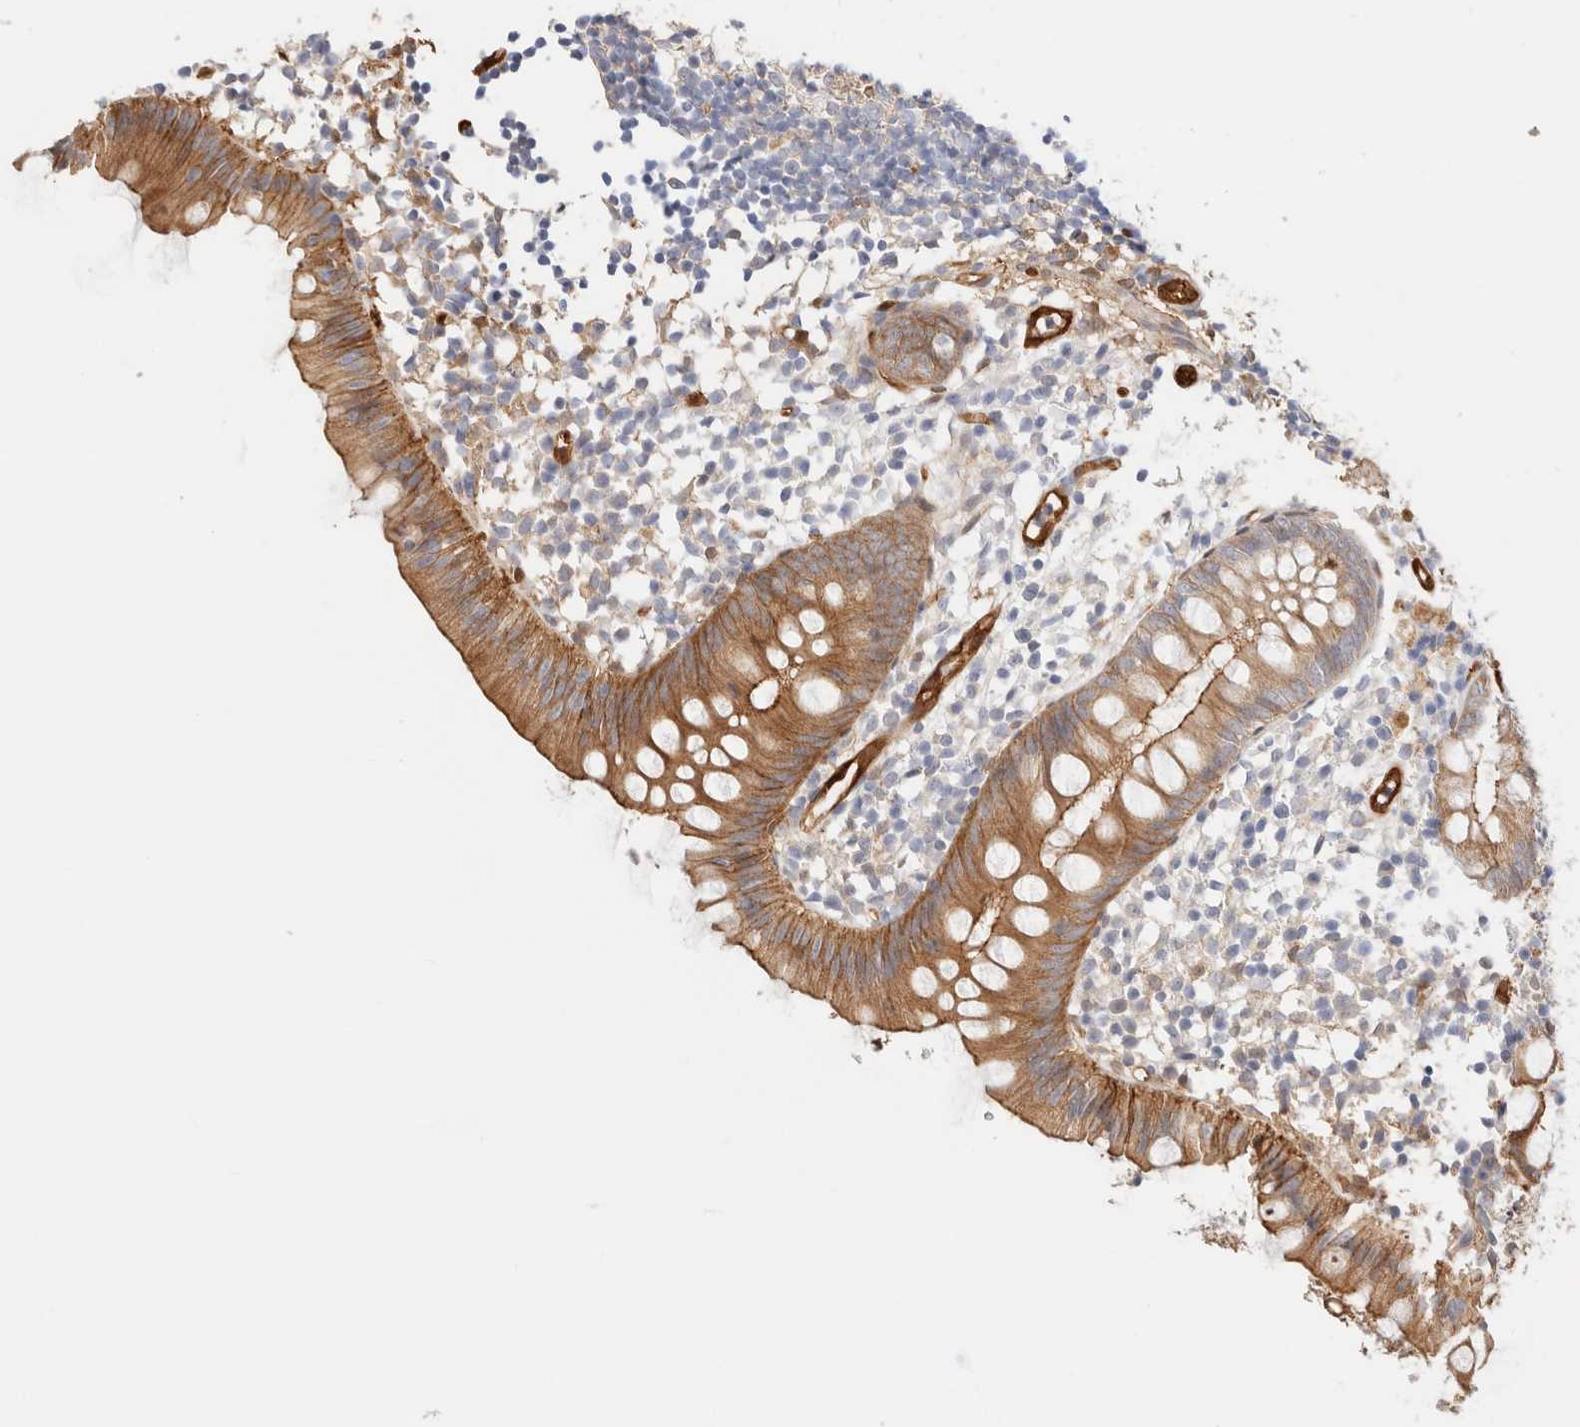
{"staining": {"intensity": "moderate", "quantity": "25%-75%", "location": "cytoplasmic/membranous"}, "tissue": "appendix", "cell_type": "Glandular cells", "image_type": "normal", "snomed": [{"axis": "morphology", "description": "Normal tissue, NOS"}, {"axis": "topography", "description": "Appendix"}], "caption": "Glandular cells display medium levels of moderate cytoplasmic/membranous positivity in about 25%-75% of cells in normal appendix. (DAB (3,3'-diaminobenzidine) = brown stain, brightfield microscopy at high magnification).", "gene": "LMCD1", "patient": {"sex": "female", "age": 20}}